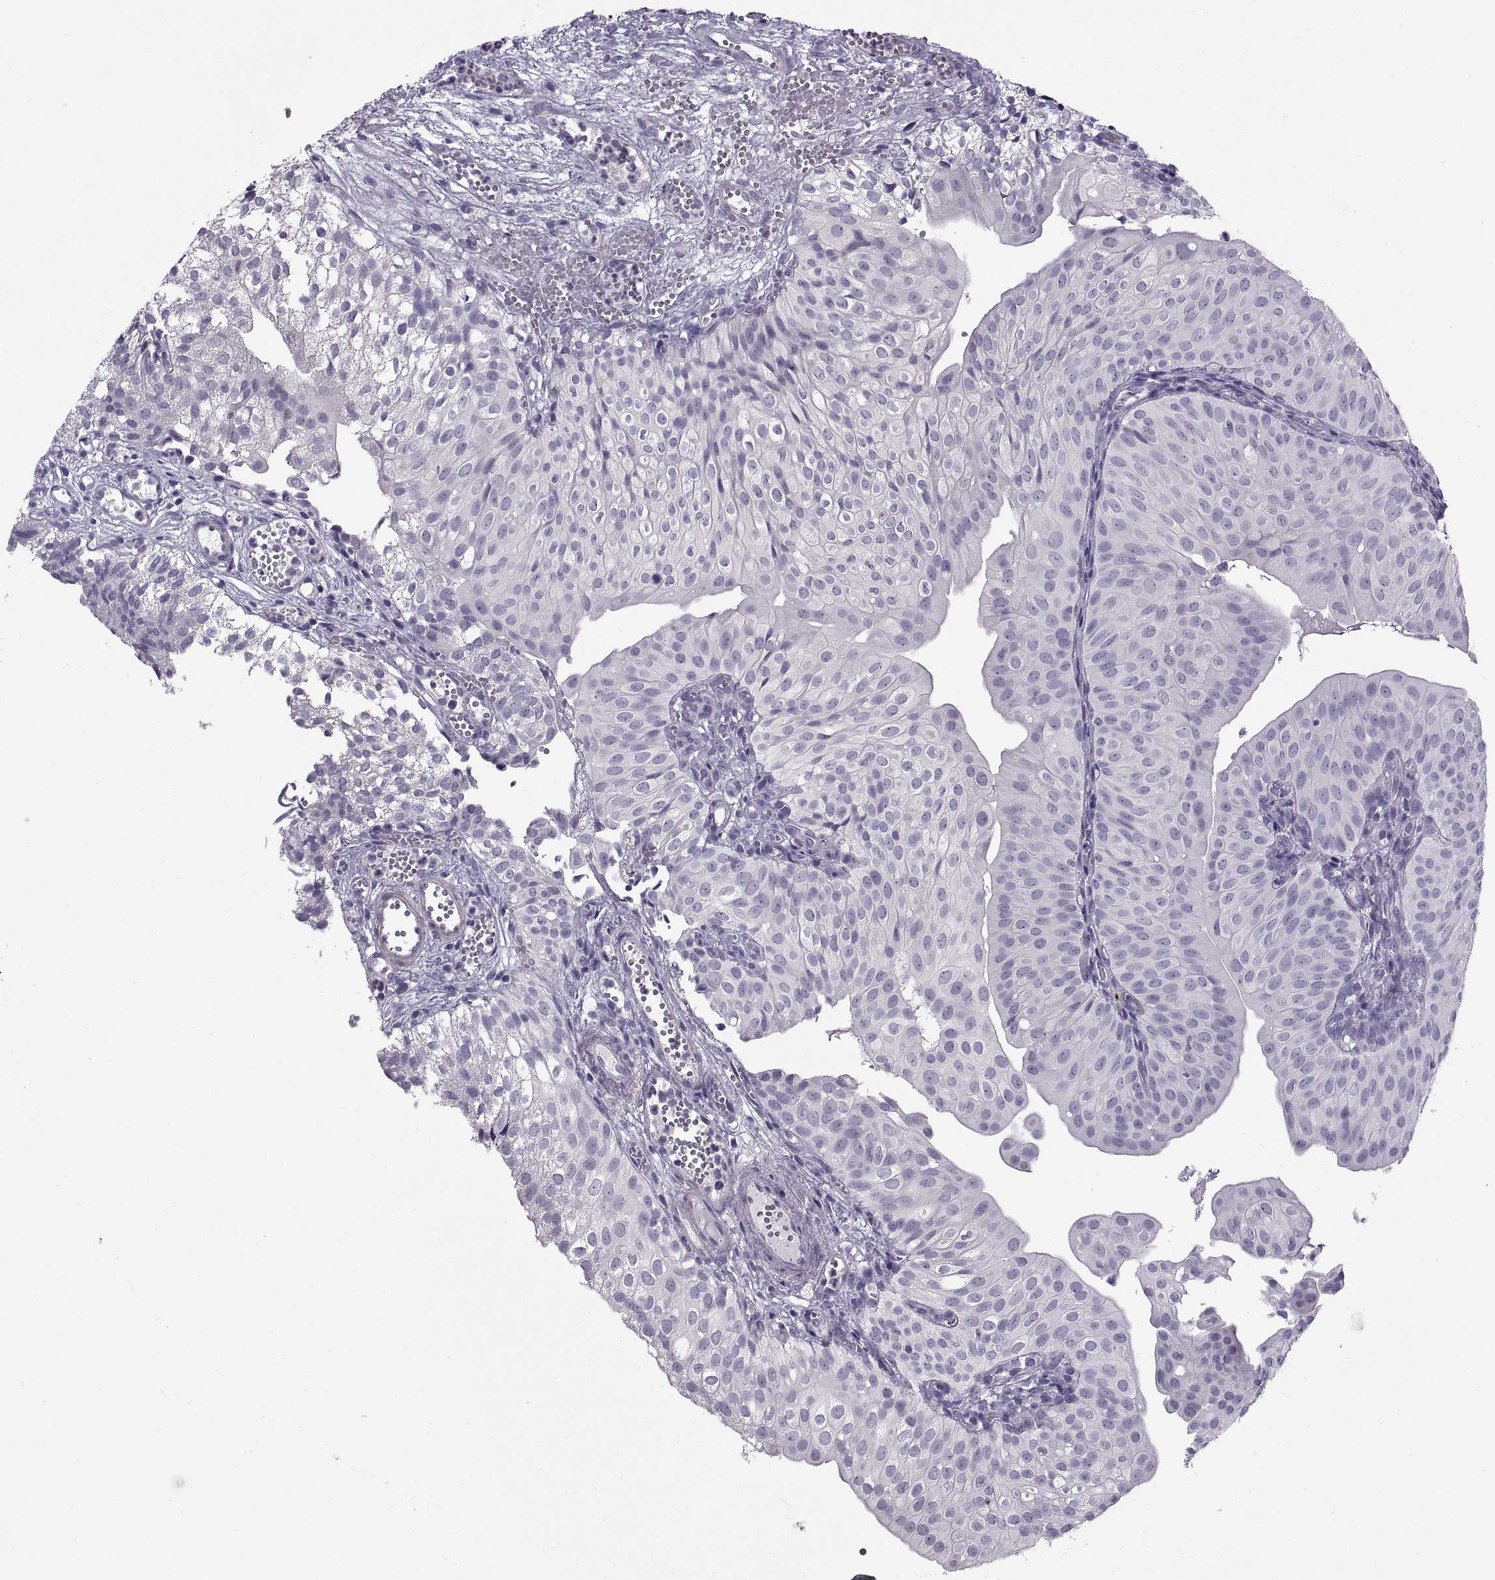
{"staining": {"intensity": "negative", "quantity": "none", "location": "none"}, "tissue": "urothelial cancer", "cell_type": "Tumor cells", "image_type": "cancer", "snomed": [{"axis": "morphology", "description": "Urothelial carcinoma, Low grade"}, {"axis": "topography", "description": "Urinary bladder"}], "caption": "Immunohistochemical staining of low-grade urothelial carcinoma exhibits no significant staining in tumor cells. The staining is performed using DAB brown chromogen with nuclei counter-stained in using hematoxylin.", "gene": "BSPH1", "patient": {"sex": "male", "age": 72}}